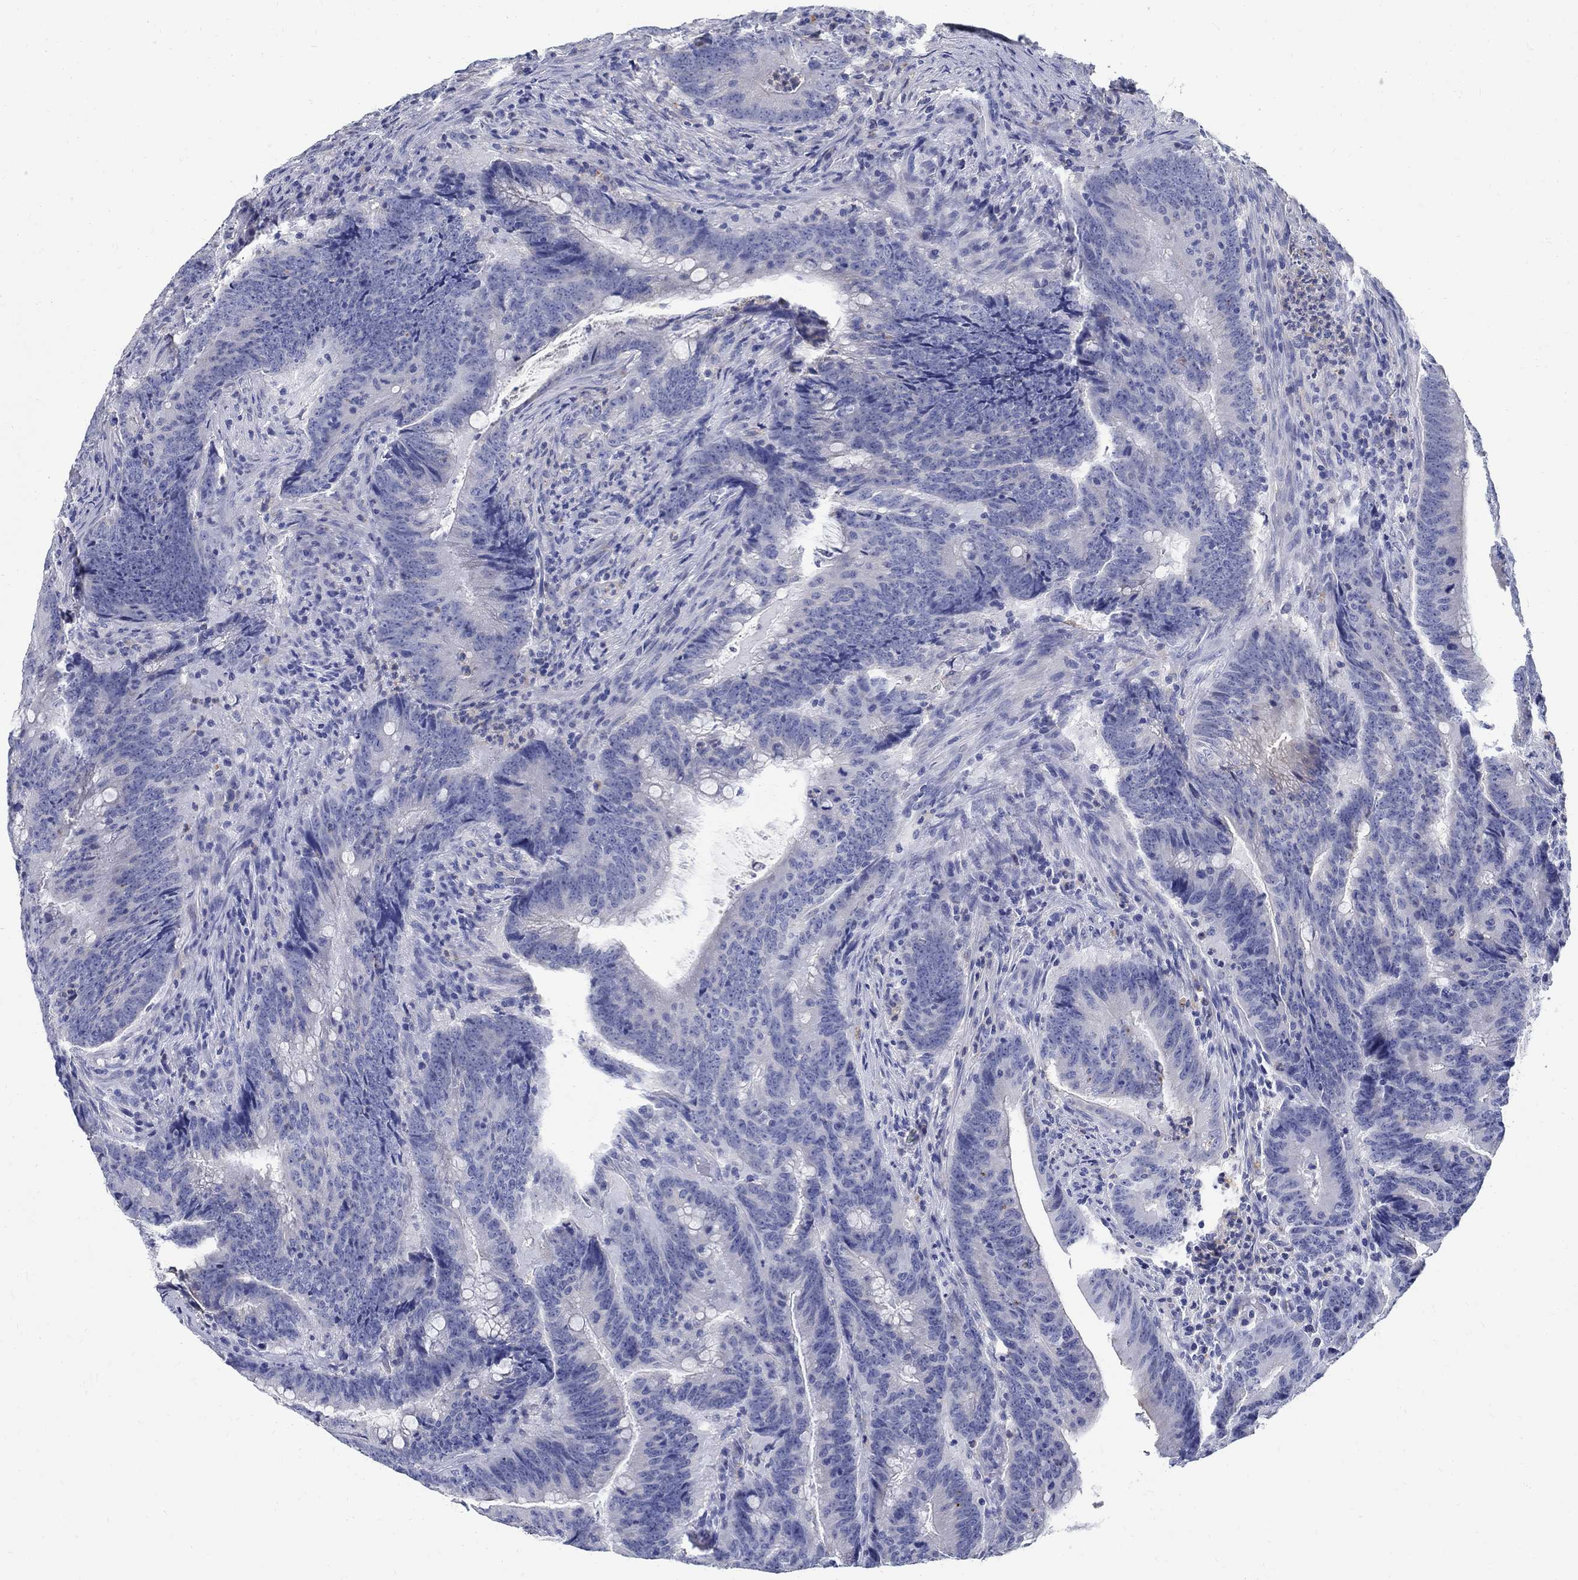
{"staining": {"intensity": "negative", "quantity": "none", "location": "none"}, "tissue": "colorectal cancer", "cell_type": "Tumor cells", "image_type": "cancer", "snomed": [{"axis": "morphology", "description": "Adenocarcinoma, NOS"}, {"axis": "topography", "description": "Colon"}], "caption": "Immunohistochemical staining of human colorectal cancer (adenocarcinoma) demonstrates no significant staining in tumor cells. (DAB IHC, high magnification).", "gene": "SOX2", "patient": {"sex": "female", "age": 87}}